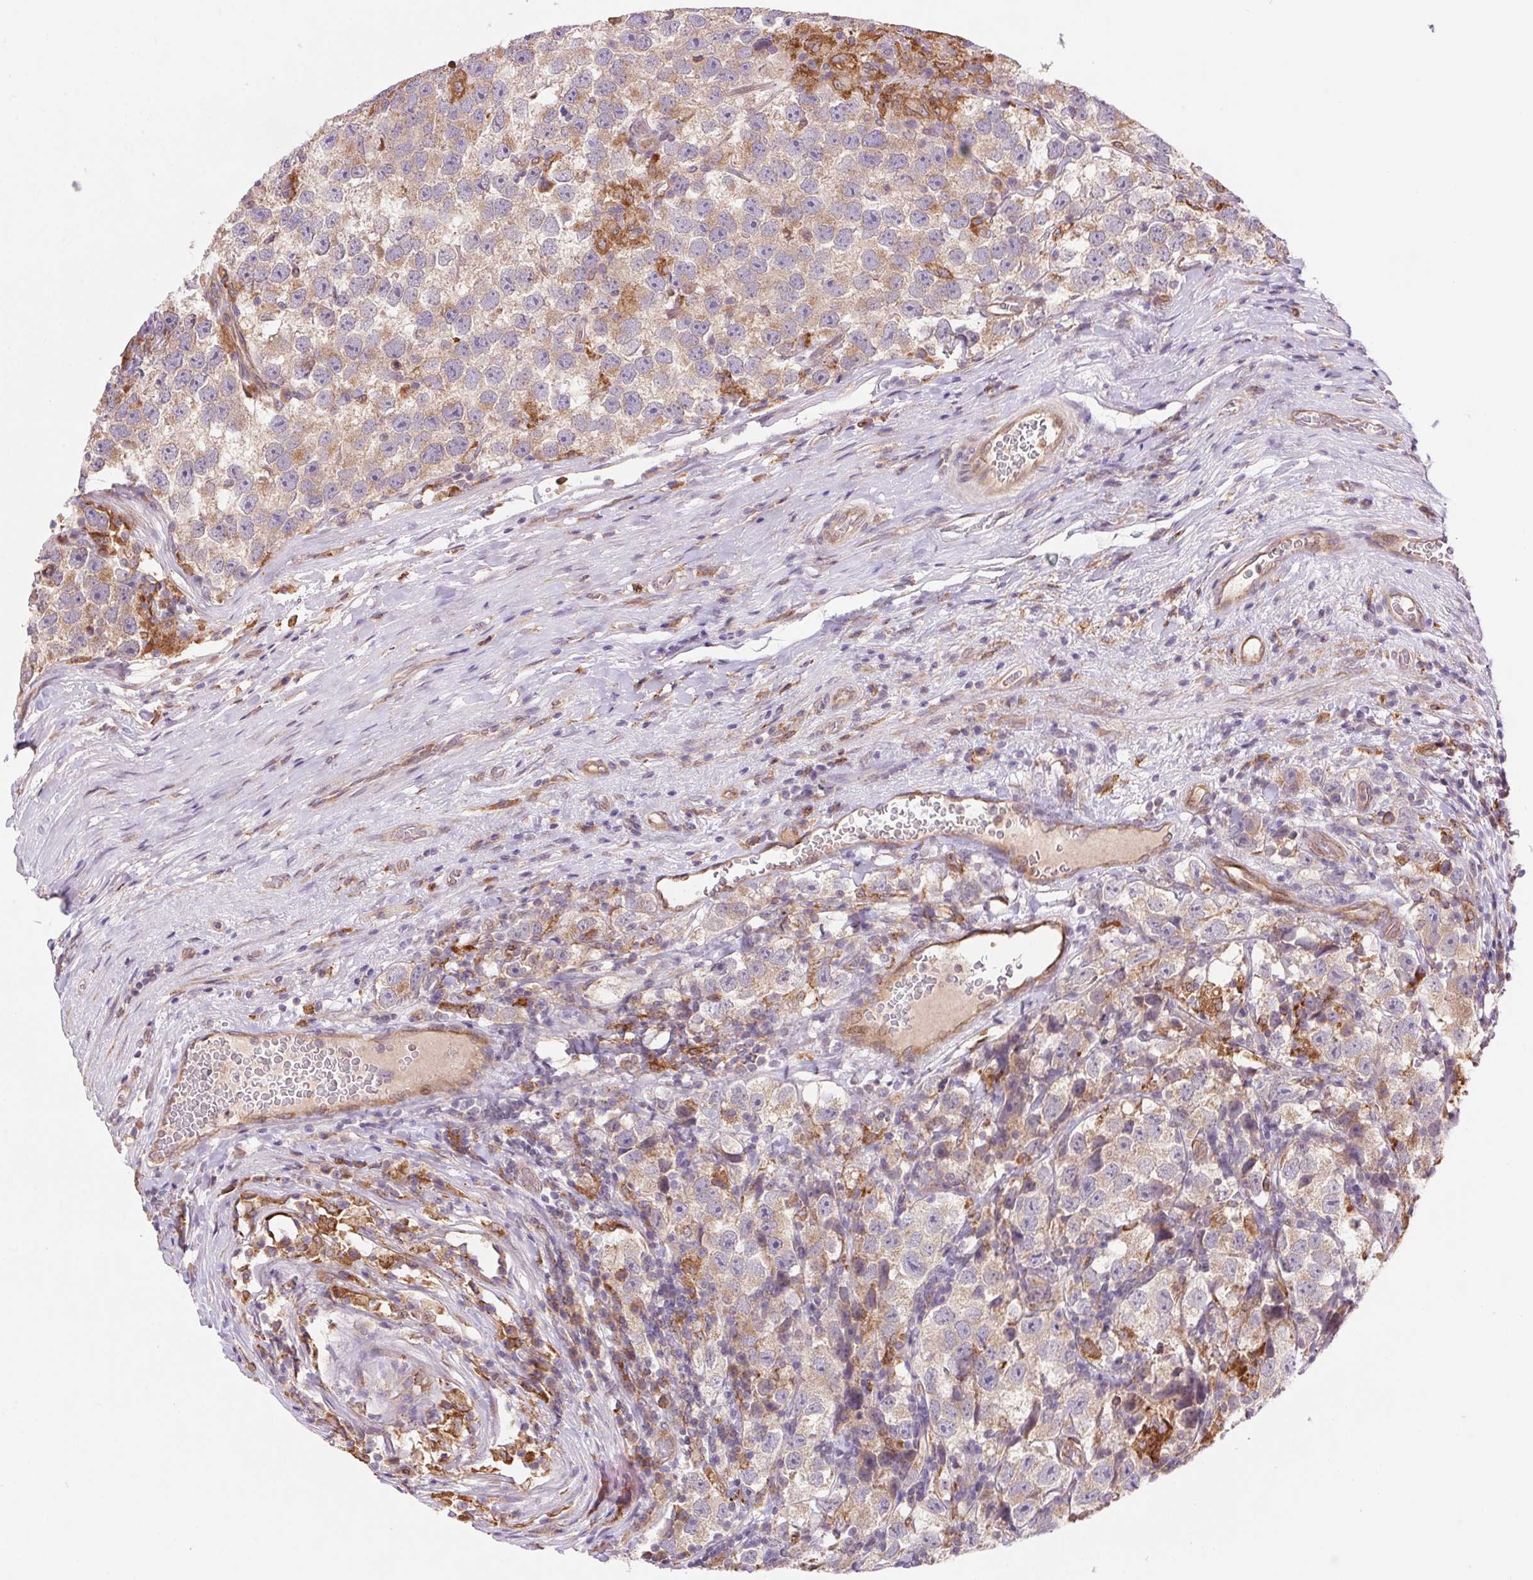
{"staining": {"intensity": "weak", "quantity": "<25%", "location": "cytoplasmic/membranous"}, "tissue": "testis cancer", "cell_type": "Tumor cells", "image_type": "cancer", "snomed": [{"axis": "morphology", "description": "Seminoma, NOS"}, {"axis": "topography", "description": "Testis"}], "caption": "Histopathology image shows no protein positivity in tumor cells of testis cancer (seminoma) tissue.", "gene": "KLHL20", "patient": {"sex": "male", "age": 26}}